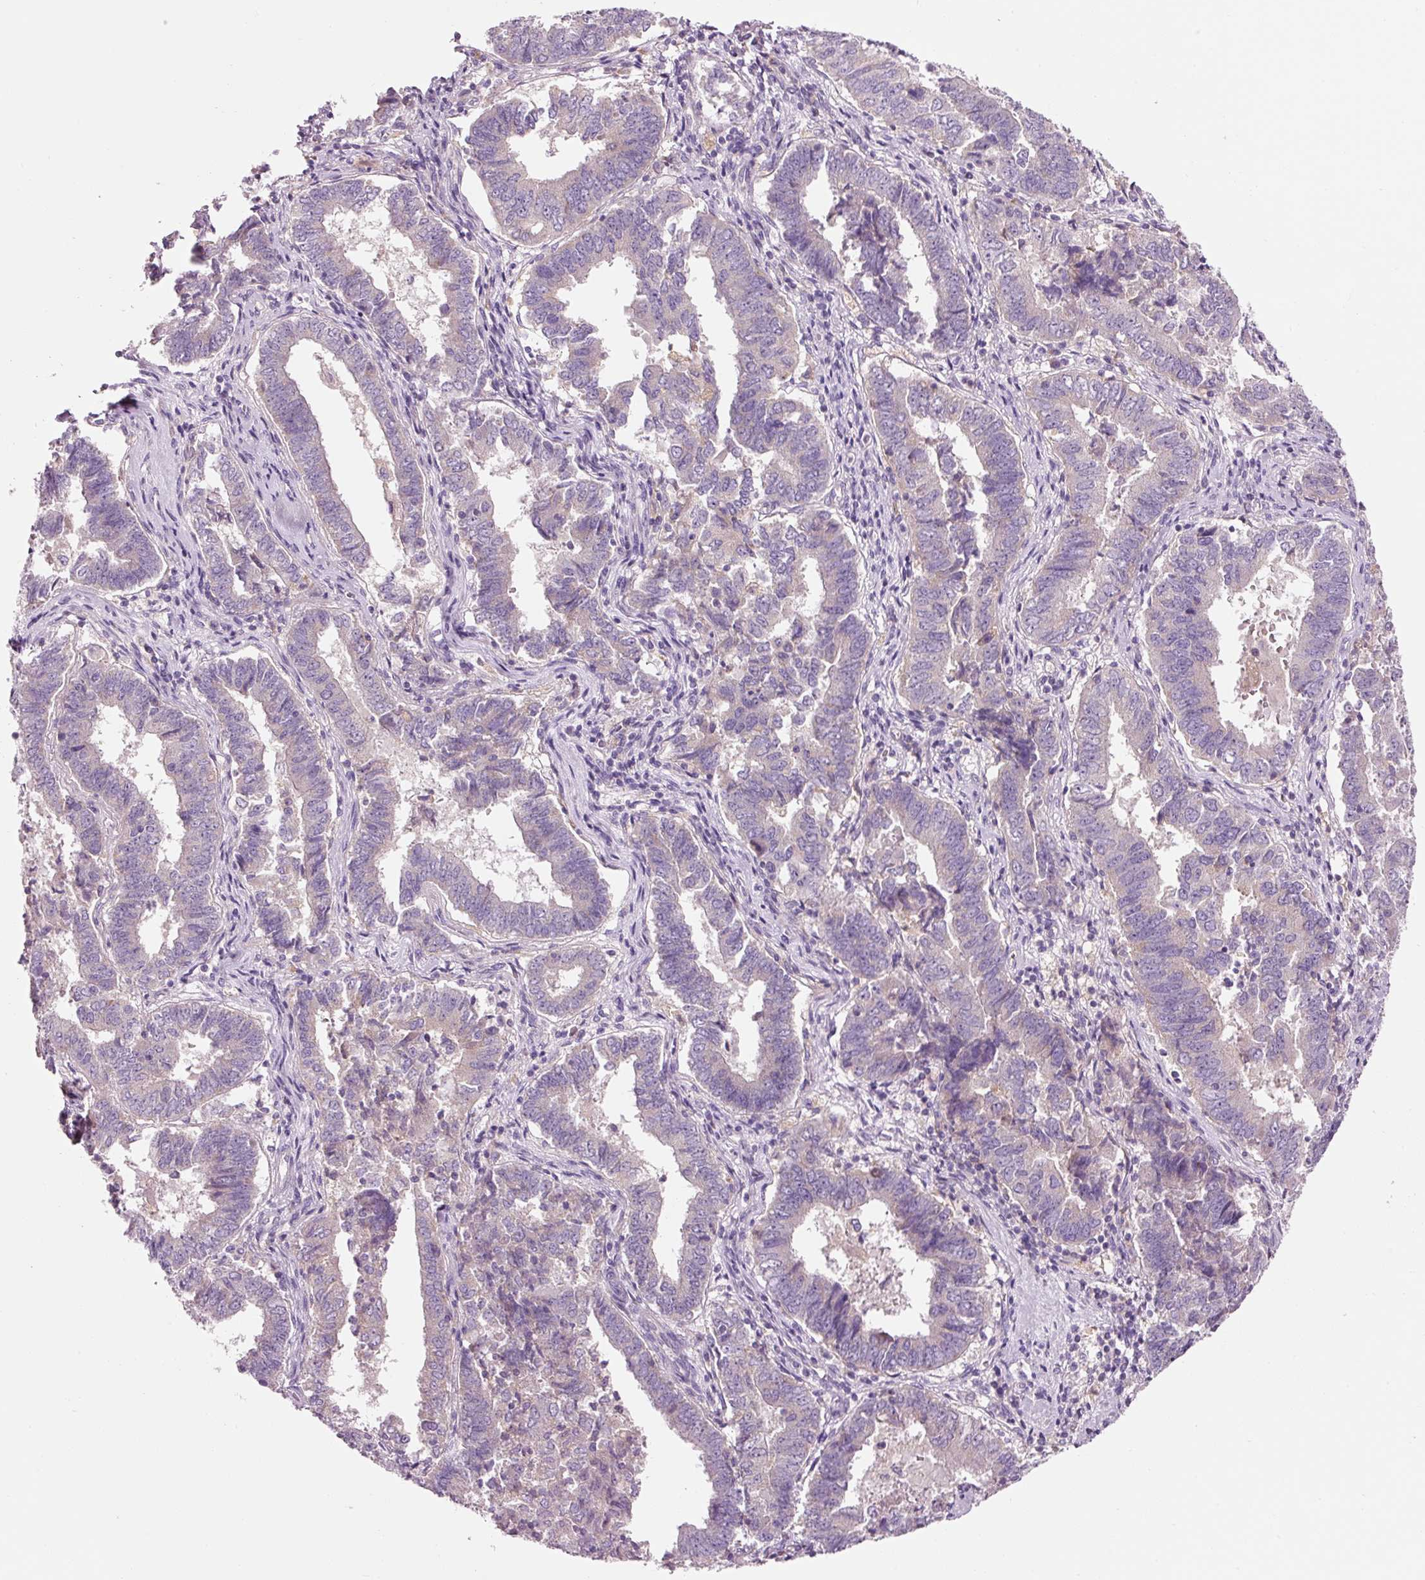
{"staining": {"intensity": "negative", "quantity": "none", "location": "none"}, "tissue": "endometrial cancer", "cell_type": "Tumor cells", "image_type": "cancer", "snomed": [{"axis": "morphology", "description": "Adenocarcinoma, NOS"}, {"axis": "topography", "description": "Endometrium"}], "caption": "DAB (3,3'-diaminobenzidine) immunohistochemical staining of human adenocarcinoma (endometrial) demonstrates no significant expression in tumor cells.", "gene": "NAPA", "patient": {"sex": "female", "age": 72}}